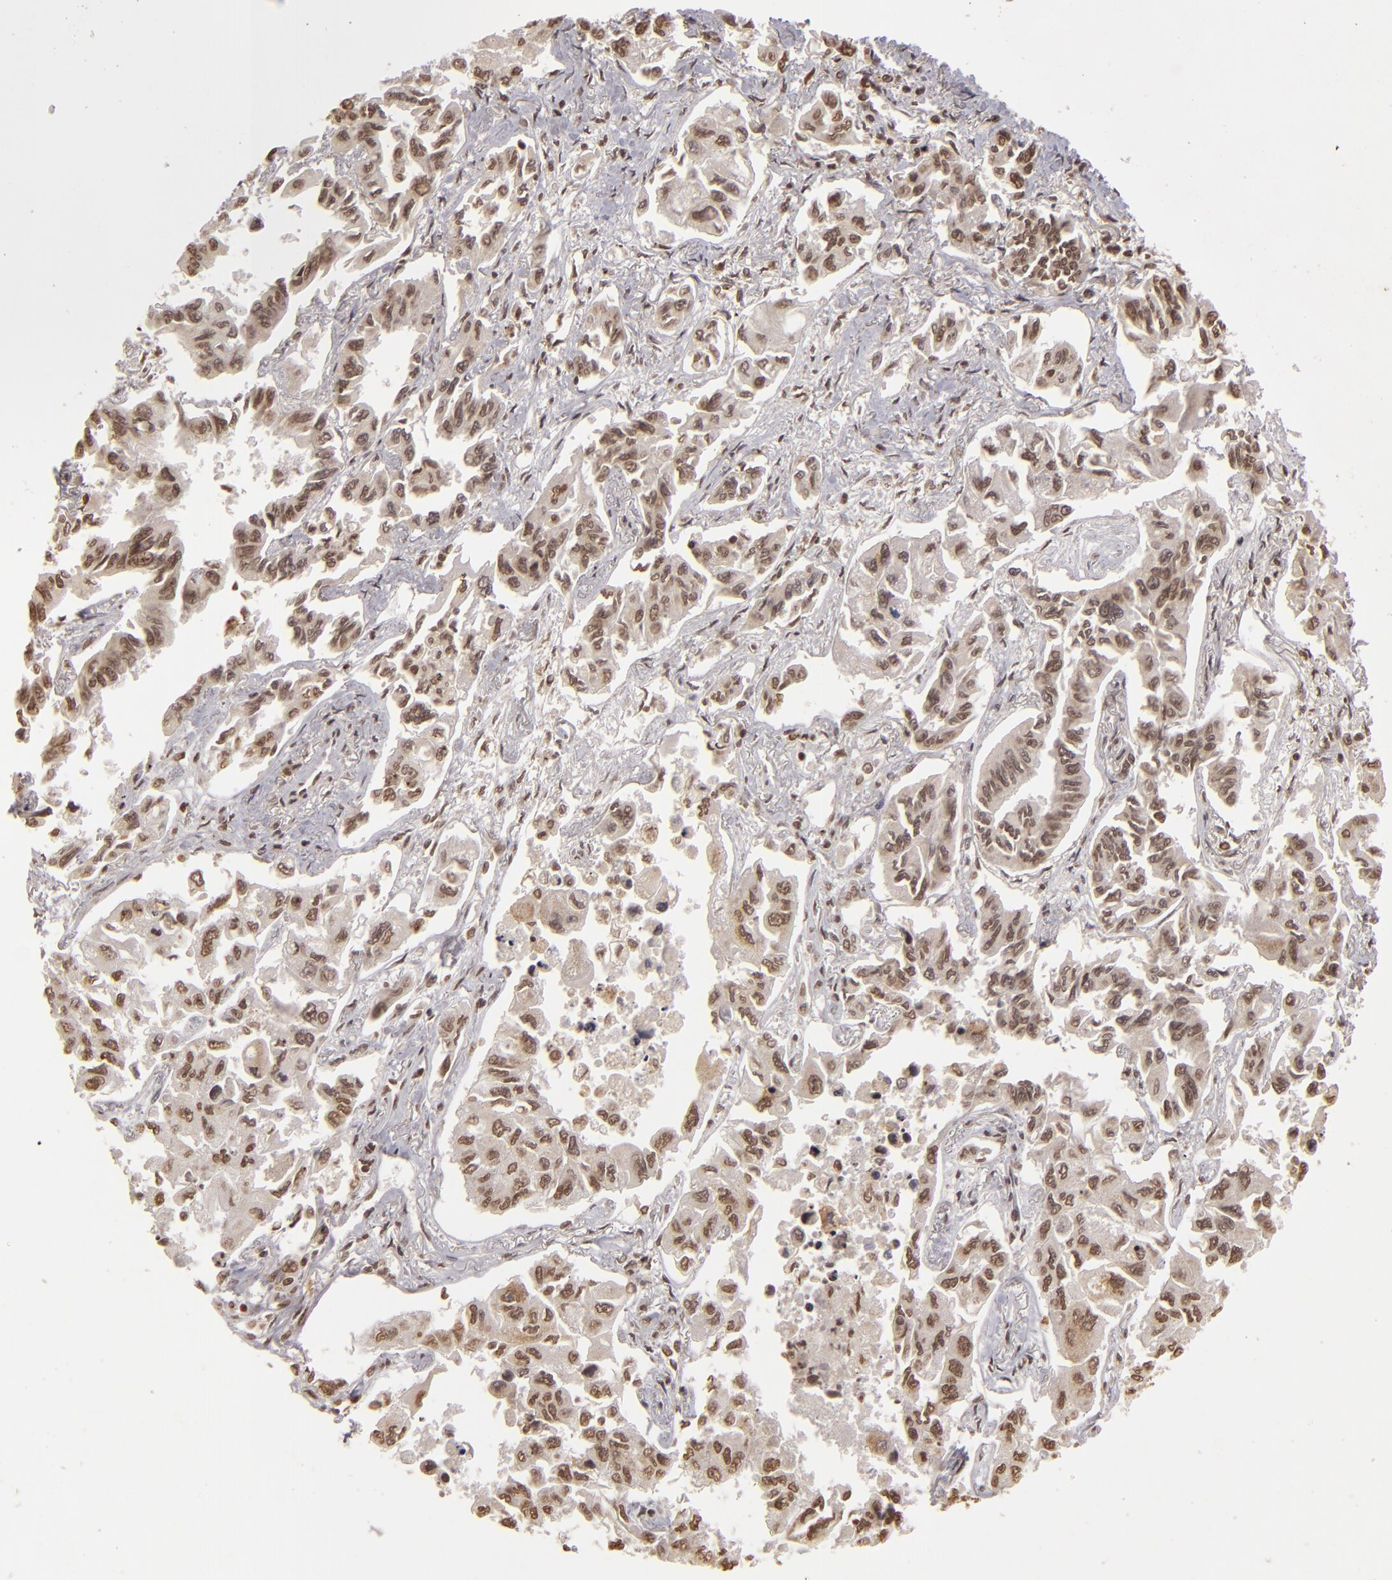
{"staining": {"intensity": "moderate", "quantity": ">75%", "location": "nuclear"}, "tissue": "lung cancer", "cell_type": "Tumor cells", "image_type": "cancer", "snomed": [{"axis": "morphology", "description": "Adenocarcinoma, NOS"}, {"axis": "topography", "description": "Lung"}], "caption": "The immunohistochemical stain shows moderate nuclear staining in tumor cells of lung adenocarcinoma tissue. The staining was performed using DAB to visualize the protein expression in brown, while the nuclei were stained in blue with hematoxylin (Magnification: 20x).", "gene": "CUL3", "patient": {"sex": "male", "age": 64}}